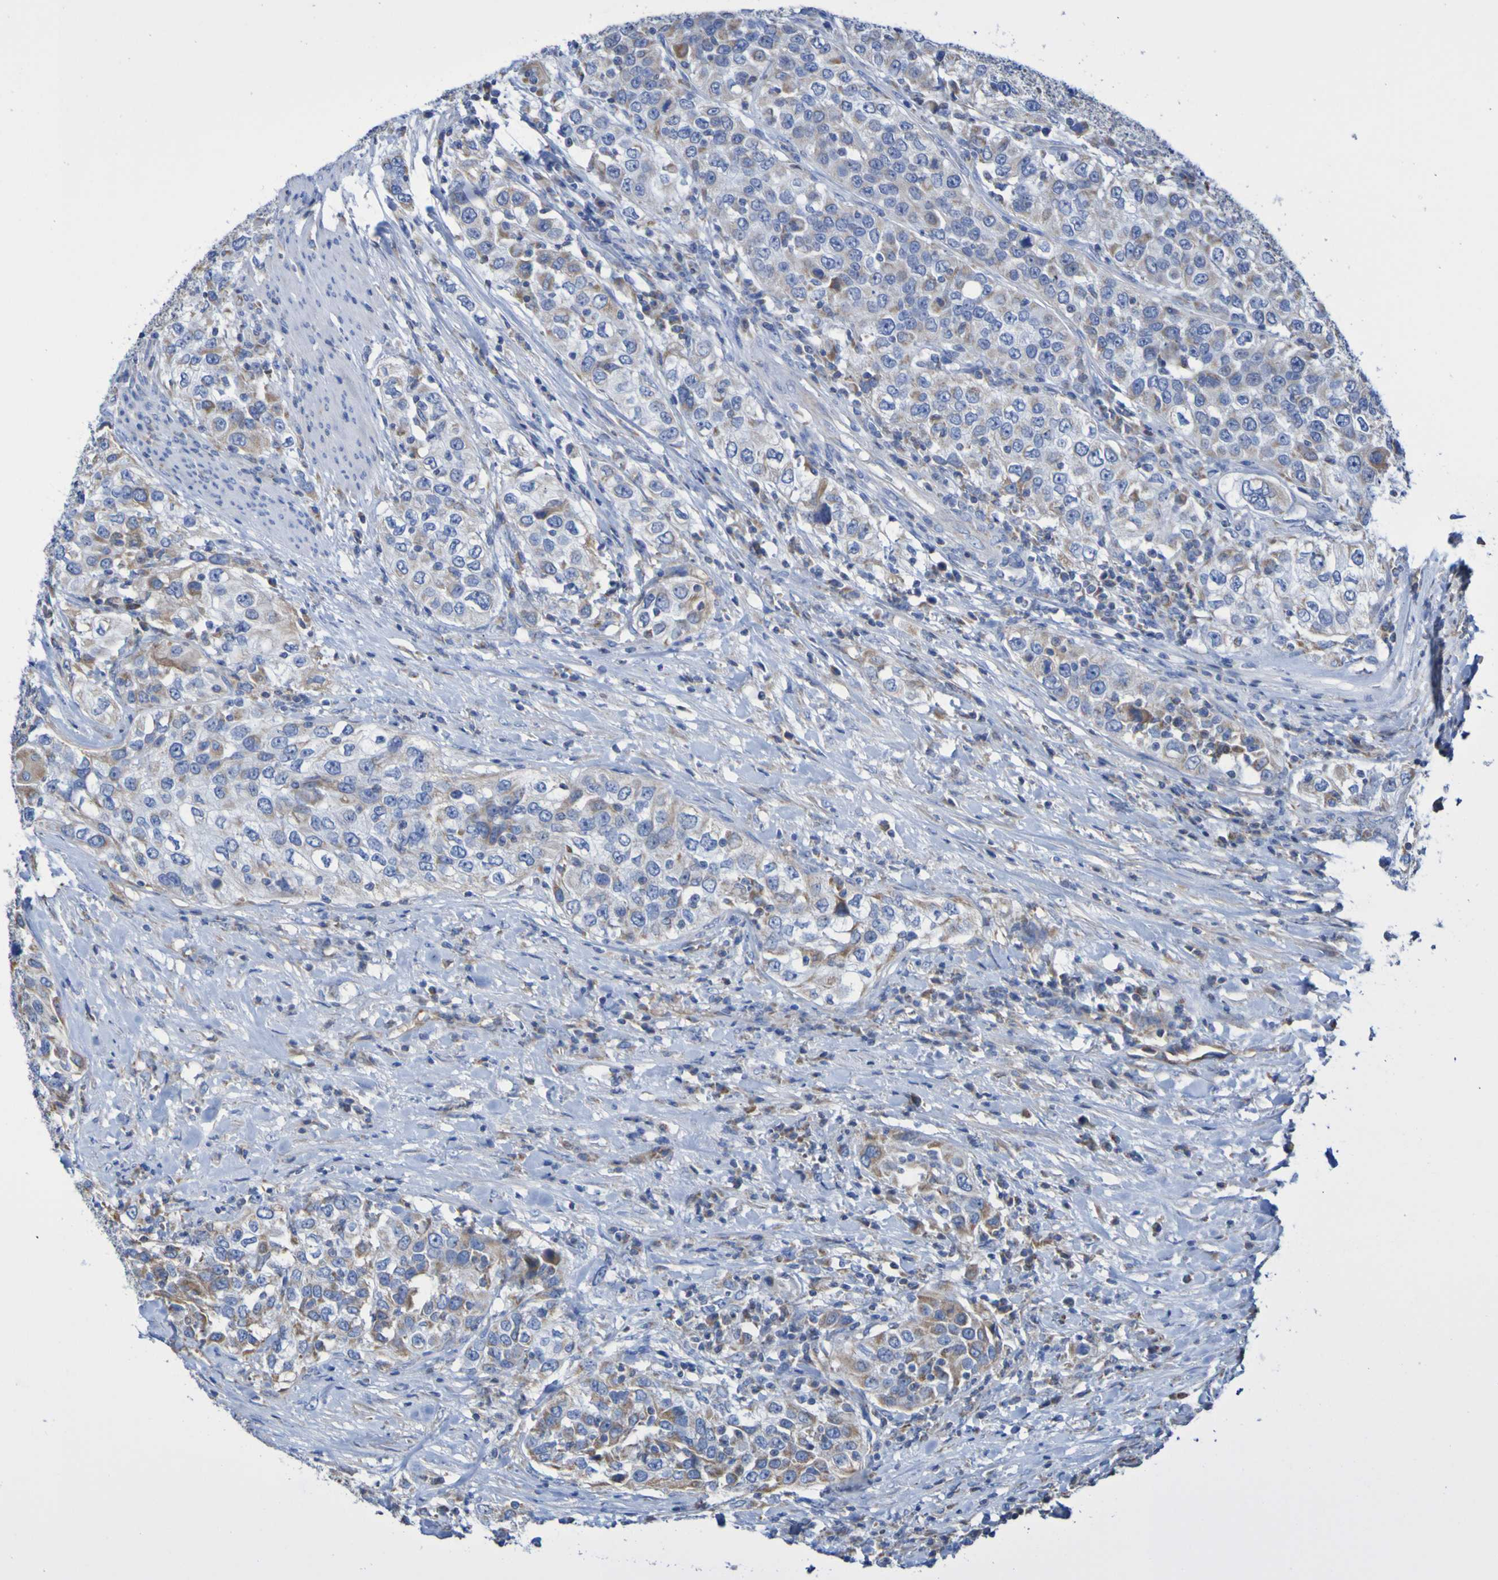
{"staining": {"intensity": "weak", "quantity": ">75%", "location": "cytoplasmic/membranous"}, "tissue": "urothelial cancer", "cell_type": "Tumor cells", "image_type": "cancer", "snomed": [{"axis": "morphology", "description": "Urothelial carcinoma, High grade"}, {"axis": "topography", "description": "Urinary bladder"}], "caption": "The immunohistochemical stain labels weak cytoplasmic/membranous expression in tumor cells of urothelial cancer tissue. (DAB (3,3'-diaminobenzidine) IHC with brightfield microscopy, high magnification).", "gene": "CNTN2", "patient": {"sex": "female", "age": 80}}